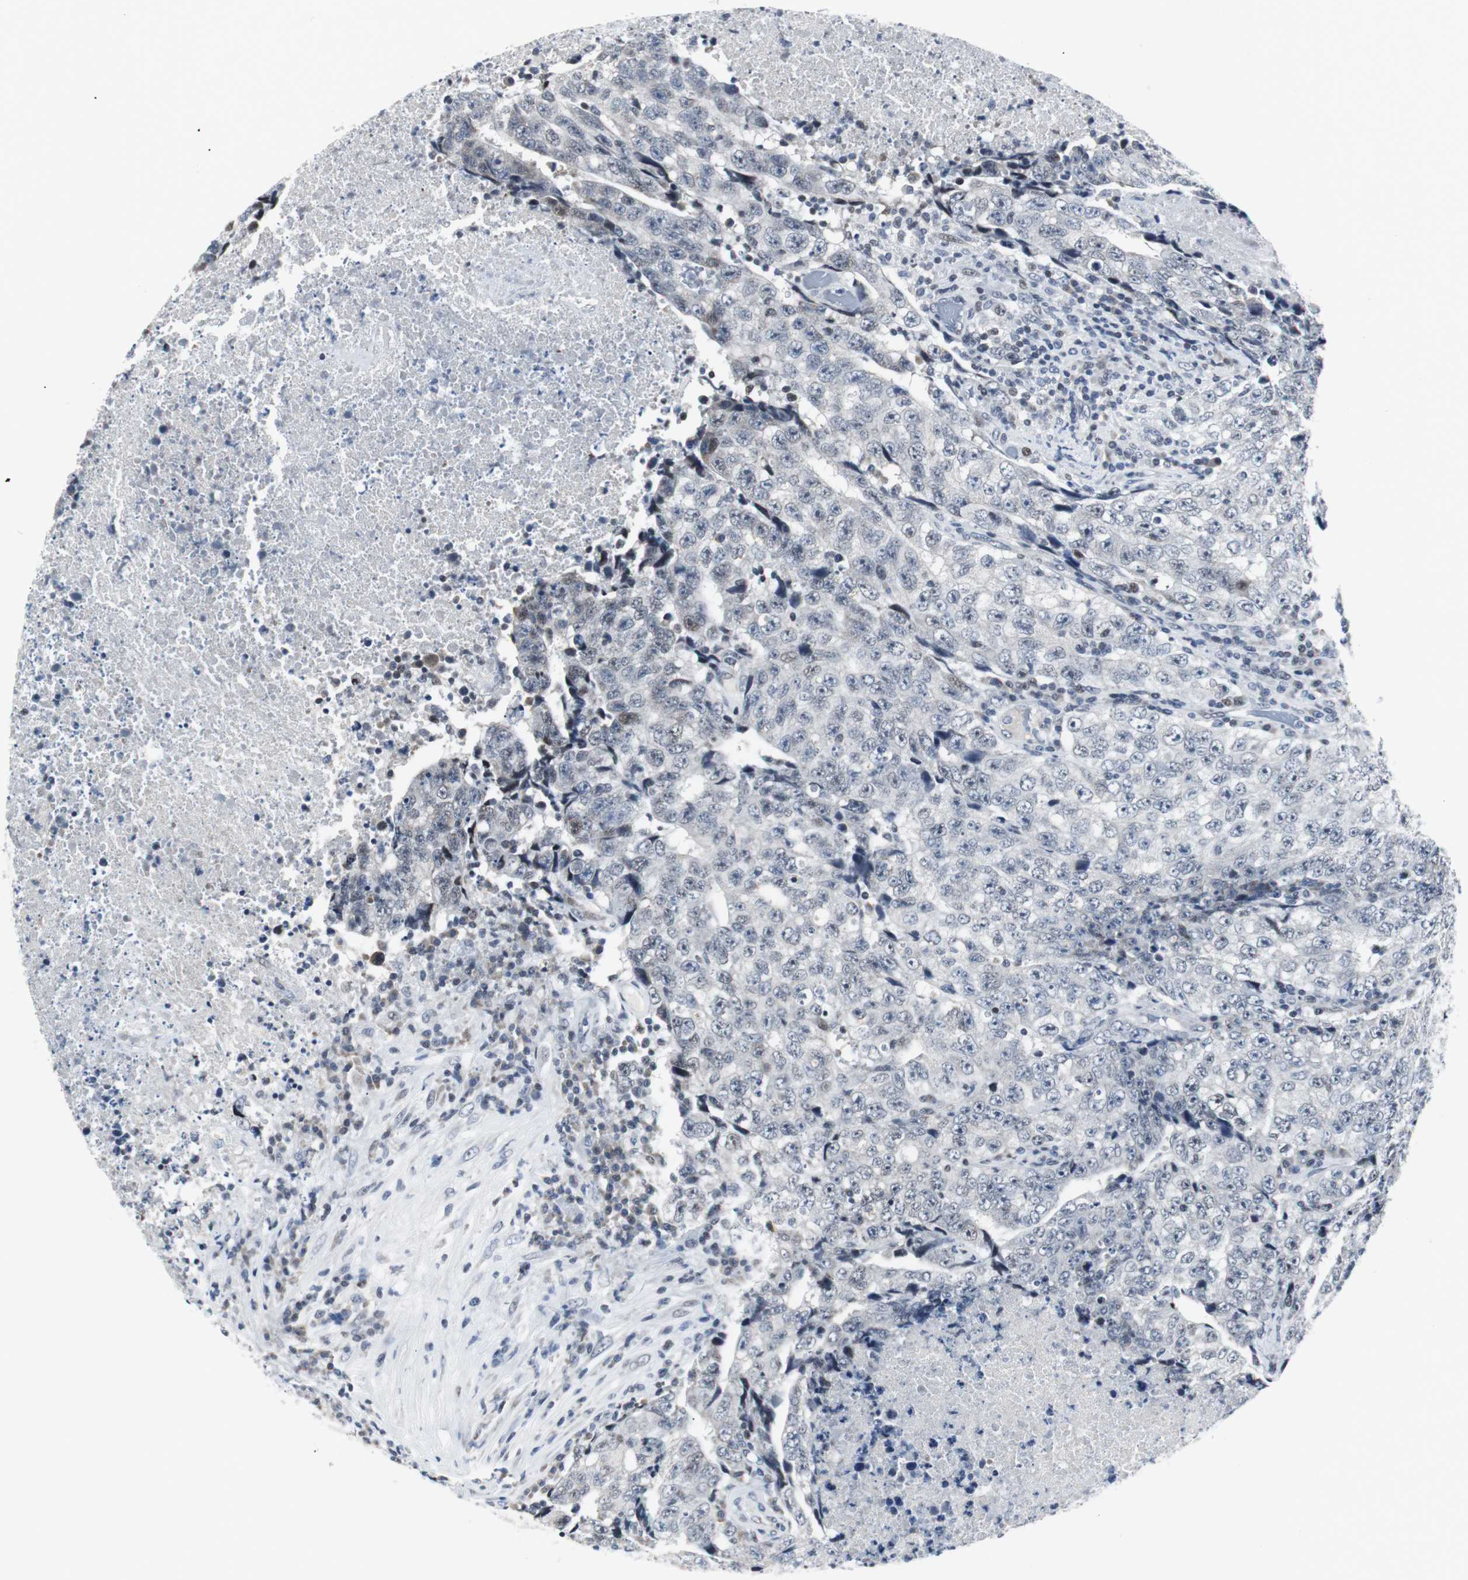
{"staining": {"intensity": "weak", "quantity": "<25%", "location": "nuclear"}, "tissue": "testis cancer", "cell_type": "Tumor cells", "image_type": "cancer", "snomed": [{"axis": "morphology", "description": "Necrosis, NOS"}, {"axis": "morphology", "description": "Carcinoma, Embryonal, NOS"}, {"axis": "topography", "description": "Testis"}], "caption": "Testis cancer (embryonal carcinoma) stained for a protein using immunohistochemistry (IHC) reveals no expression tumor cells.", "gene": "MTA1", "patient": {"sex": "male", "age": 19}}